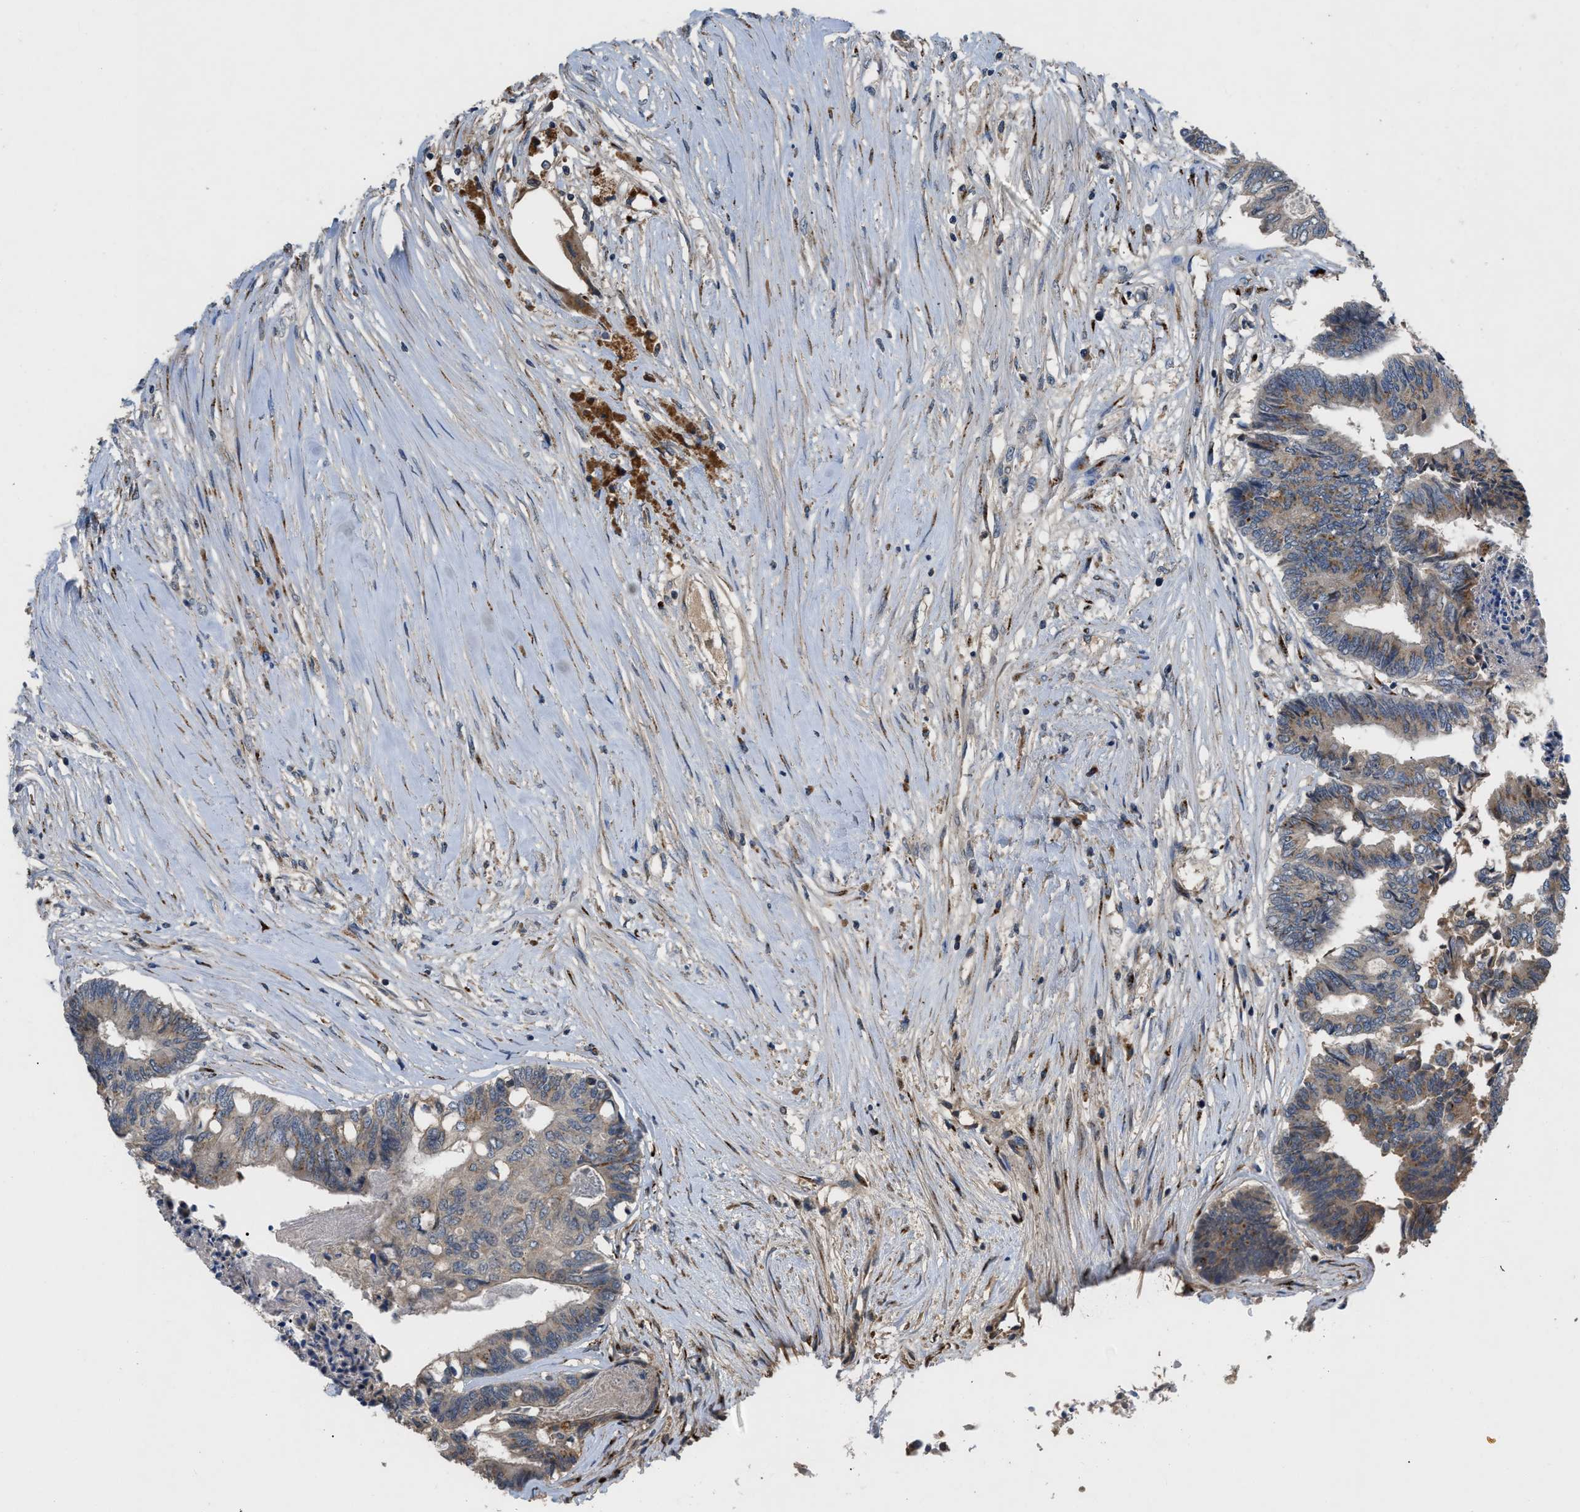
{"staining": {"intensity": "weak", "quantity": "25%-75%", "location": "cytoplasmic/membranous"}, "tissue": "colorectal cancer", "cell_type": "Tumor cells", "image_type": "cancer", "snomed": [{"axis": "morphology", "description": "Adenocarcinoma, NOS"}, {"axis": "topography", "description": "Rectum"}], "caption": "Colorectal cancer stained for a protein (brown) demonstrates weak cytoplasmic/membranous positive positivity in approximately 25%-75% of tumor cells.", "gene": "SIK2", "patient": {"sex": "male", "age": 63}}